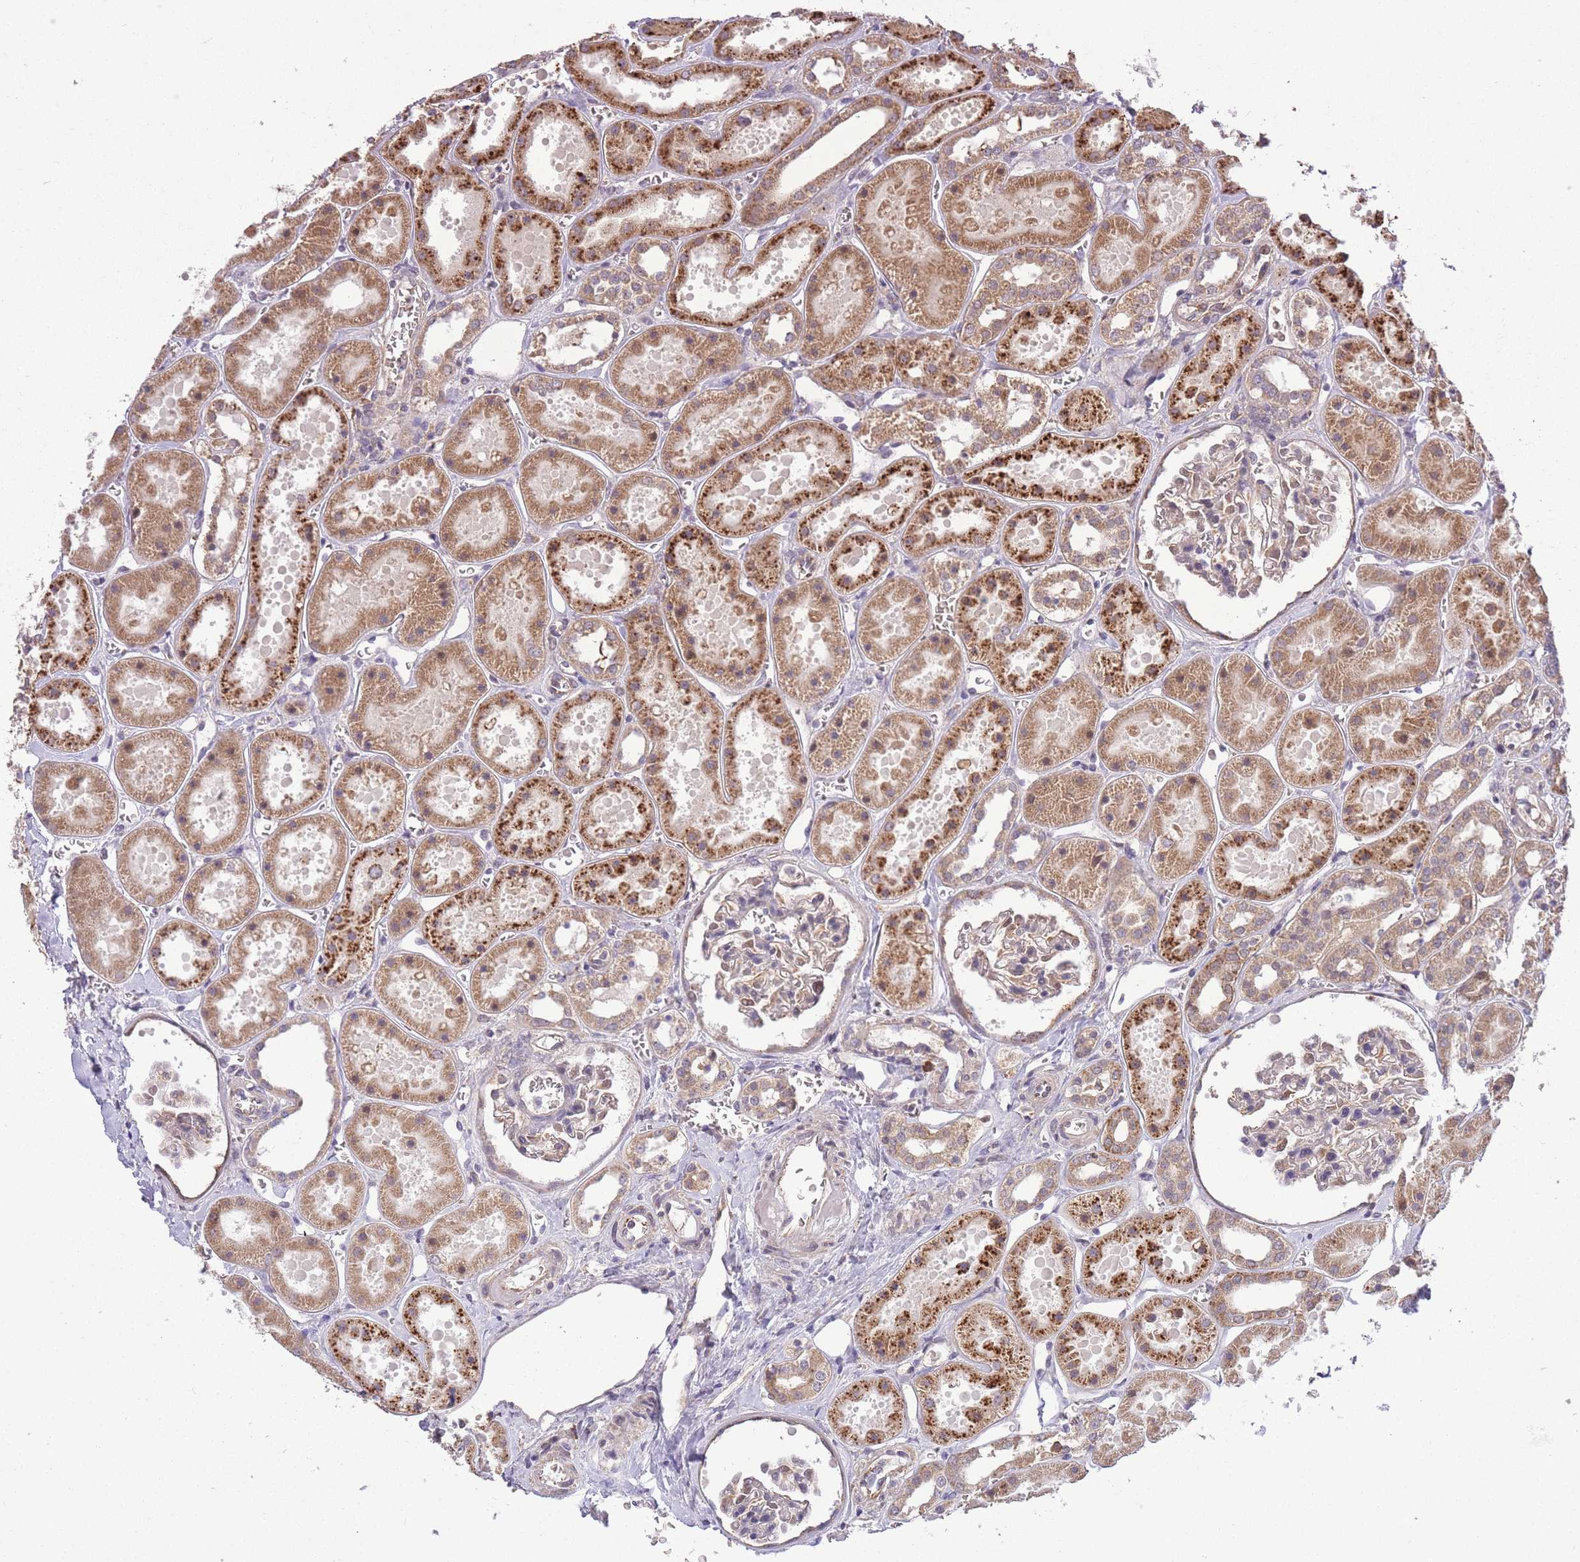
{"staining": {"intensity": "moderate", "quantity": "<25%", "location": "cytoplasmic/membranous"}, "tissue": "kidney", "cell_type": "Cells in glomeruli", "image_type": "normal", "snomed": [{"axis": "morphology", "description": "Normal tissue, NOS"}, {"axis": "topography", "description": "Kidney"}], "caption": "Immunohistochemical staining of normal kidney displays <25% levels of moderate cytoplasmic/membranous protein positivity in approximately <25% of cells in glomeruli.", "gene": "POLR3F", "patient": {"sex": "female", "age": 41}}